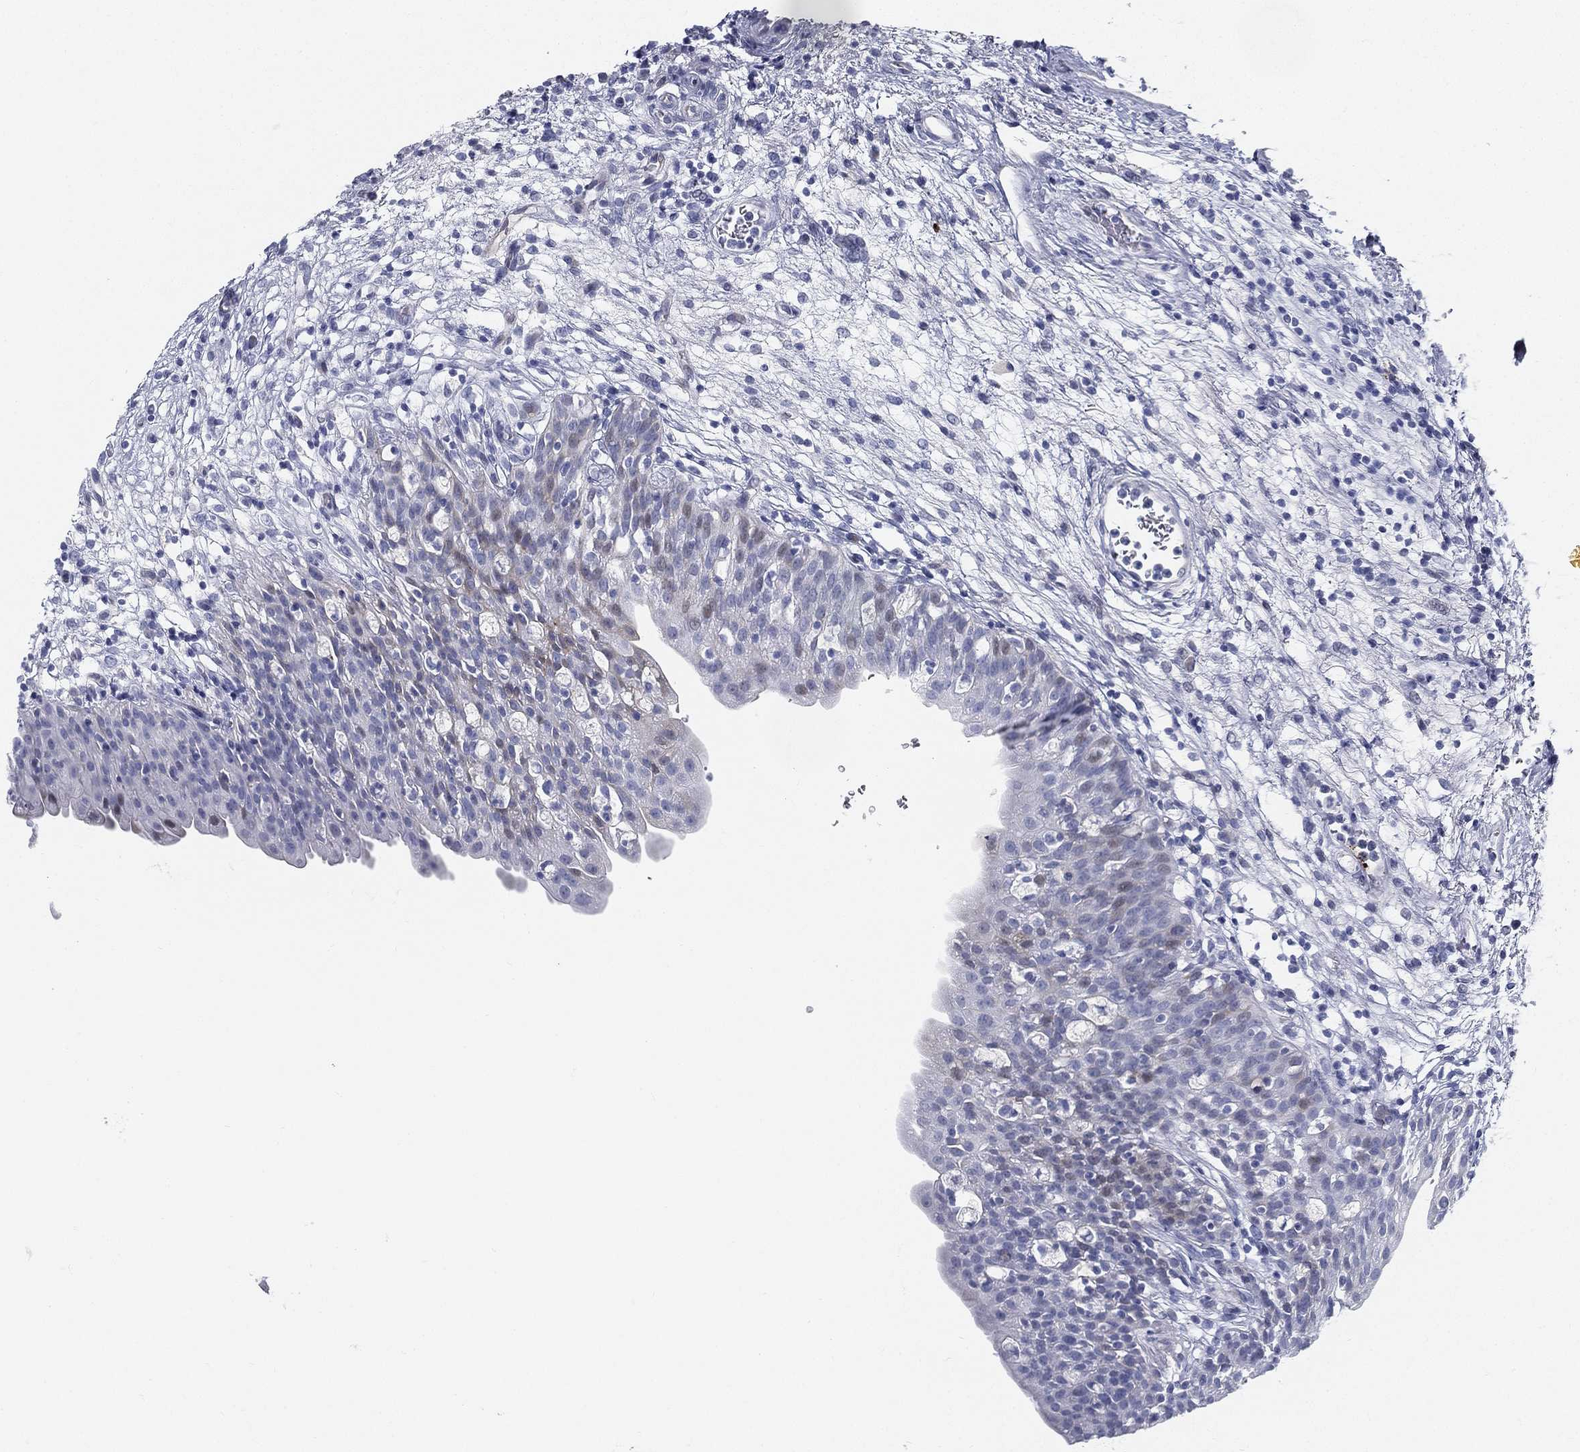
{"staining": {"intensity": "negative", "quantity": "none", "location": "none"}, "tissue": "urinary bladder", "cell_type": "Urothelial cells", "image_type": "normal", "snomed": [{"axis": "morphology", "description": "Normal tissue, NOS"}, {"axis": "topography", "description": "Urinary bladder"}], "caption": "High magnification brightfield microscopy of benign urinary bladder stained with DAB (3,3'-diaminobenzidine) (brown) and counterstained with hematoxylin (blue): urothelial cells show no significant staining. (DAB immunohistochemistry (IHC) visualized using brightfield microscopy, high magnification).", "gene": "SPPL2C", "patient": {"sex": "male", "age": 76}}